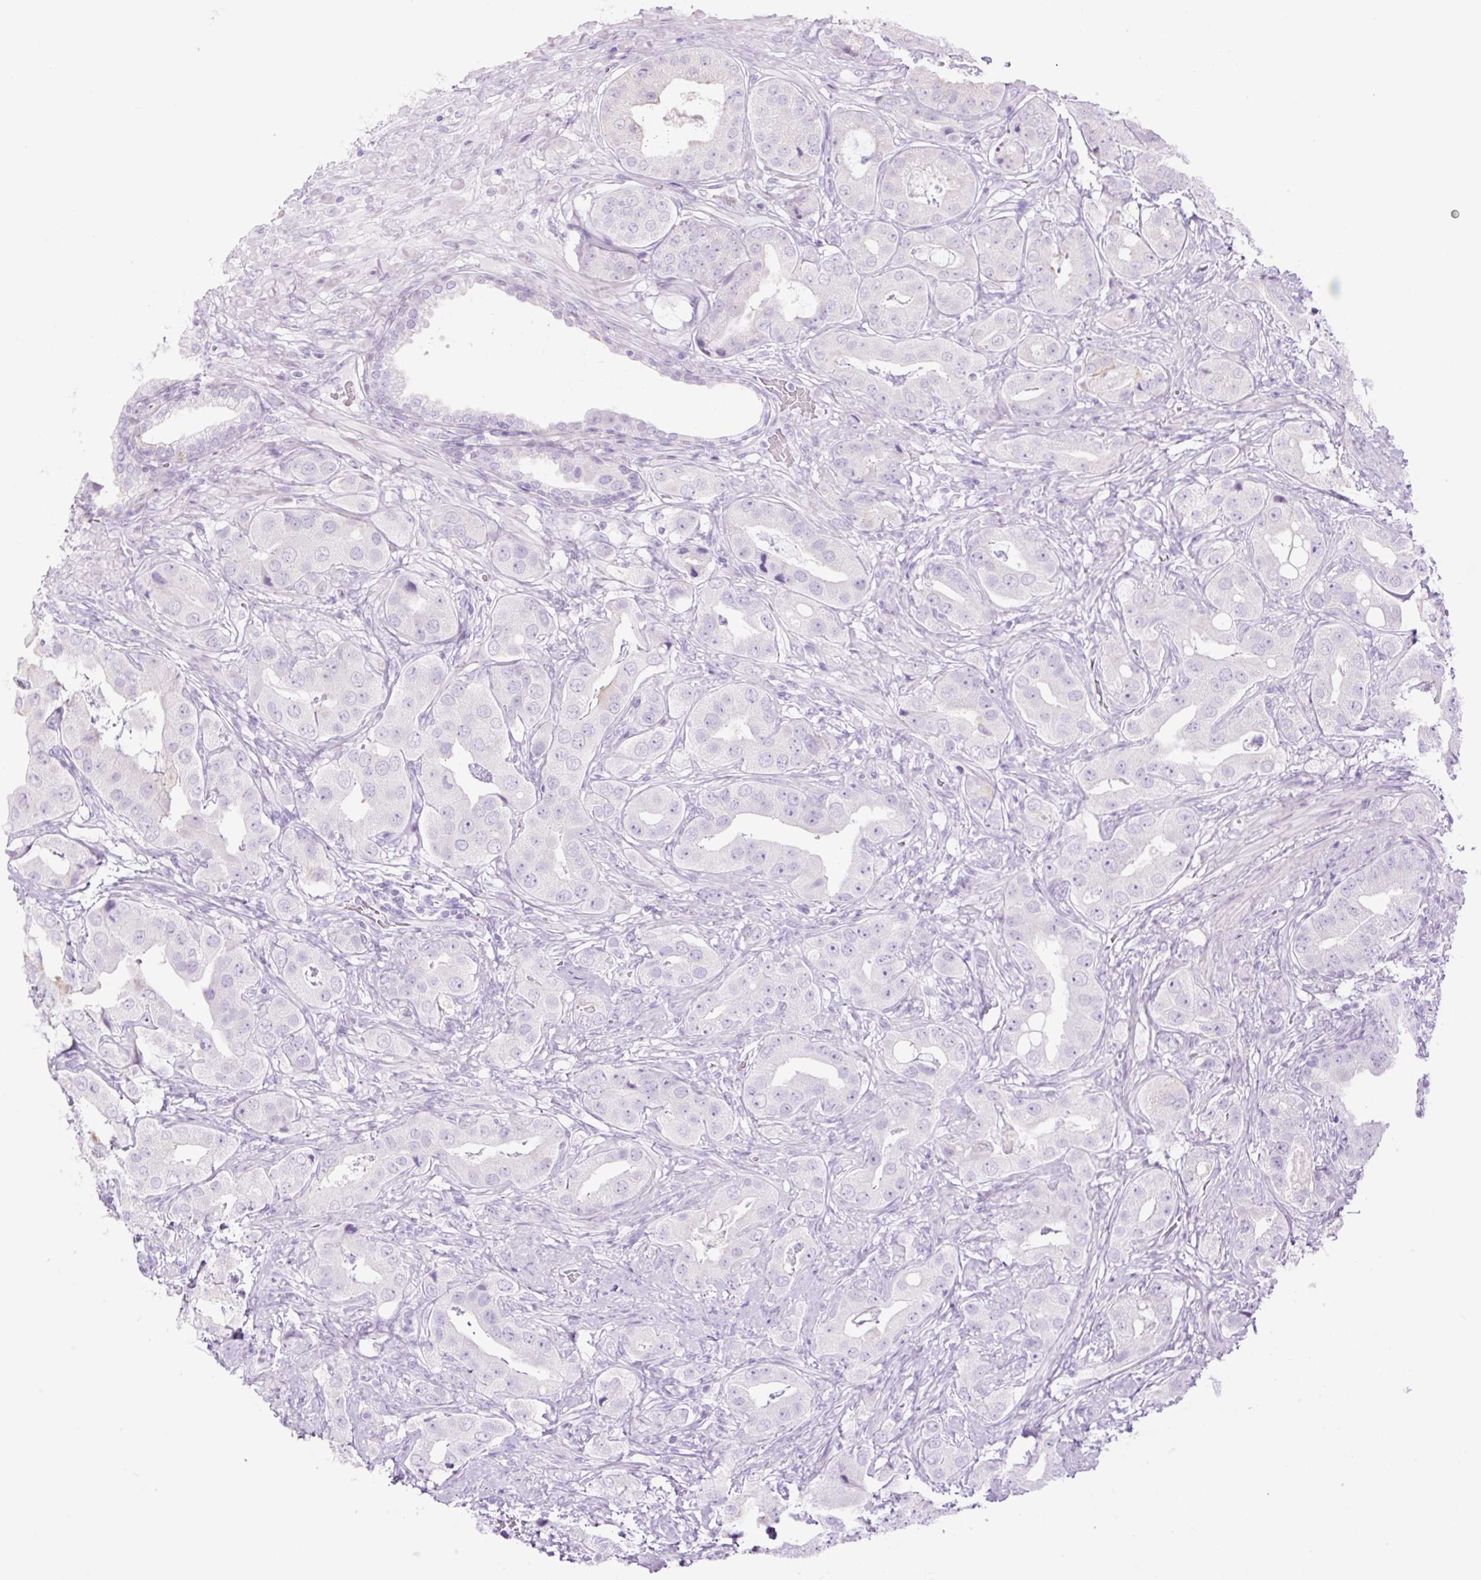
{"staining": {"intensity": "negative", "quantity": "none", "location": "none"}, "tissue": "prostate cancer", "cell_type": "Tumor cells", "image_type": "cancer", "snomed": [{"axis": "morphology", "description": "Adenocarcinoma, High grade"}, {"axis": "topography", "description": "Prostate"}], "caption": "Immunohistochemistry (IHC) of prostate adenocarcinoma (high-grade) shows no expression in tumor cells.", "gene": "TFF2", "patient": {"sex": "male", "age": 63}}